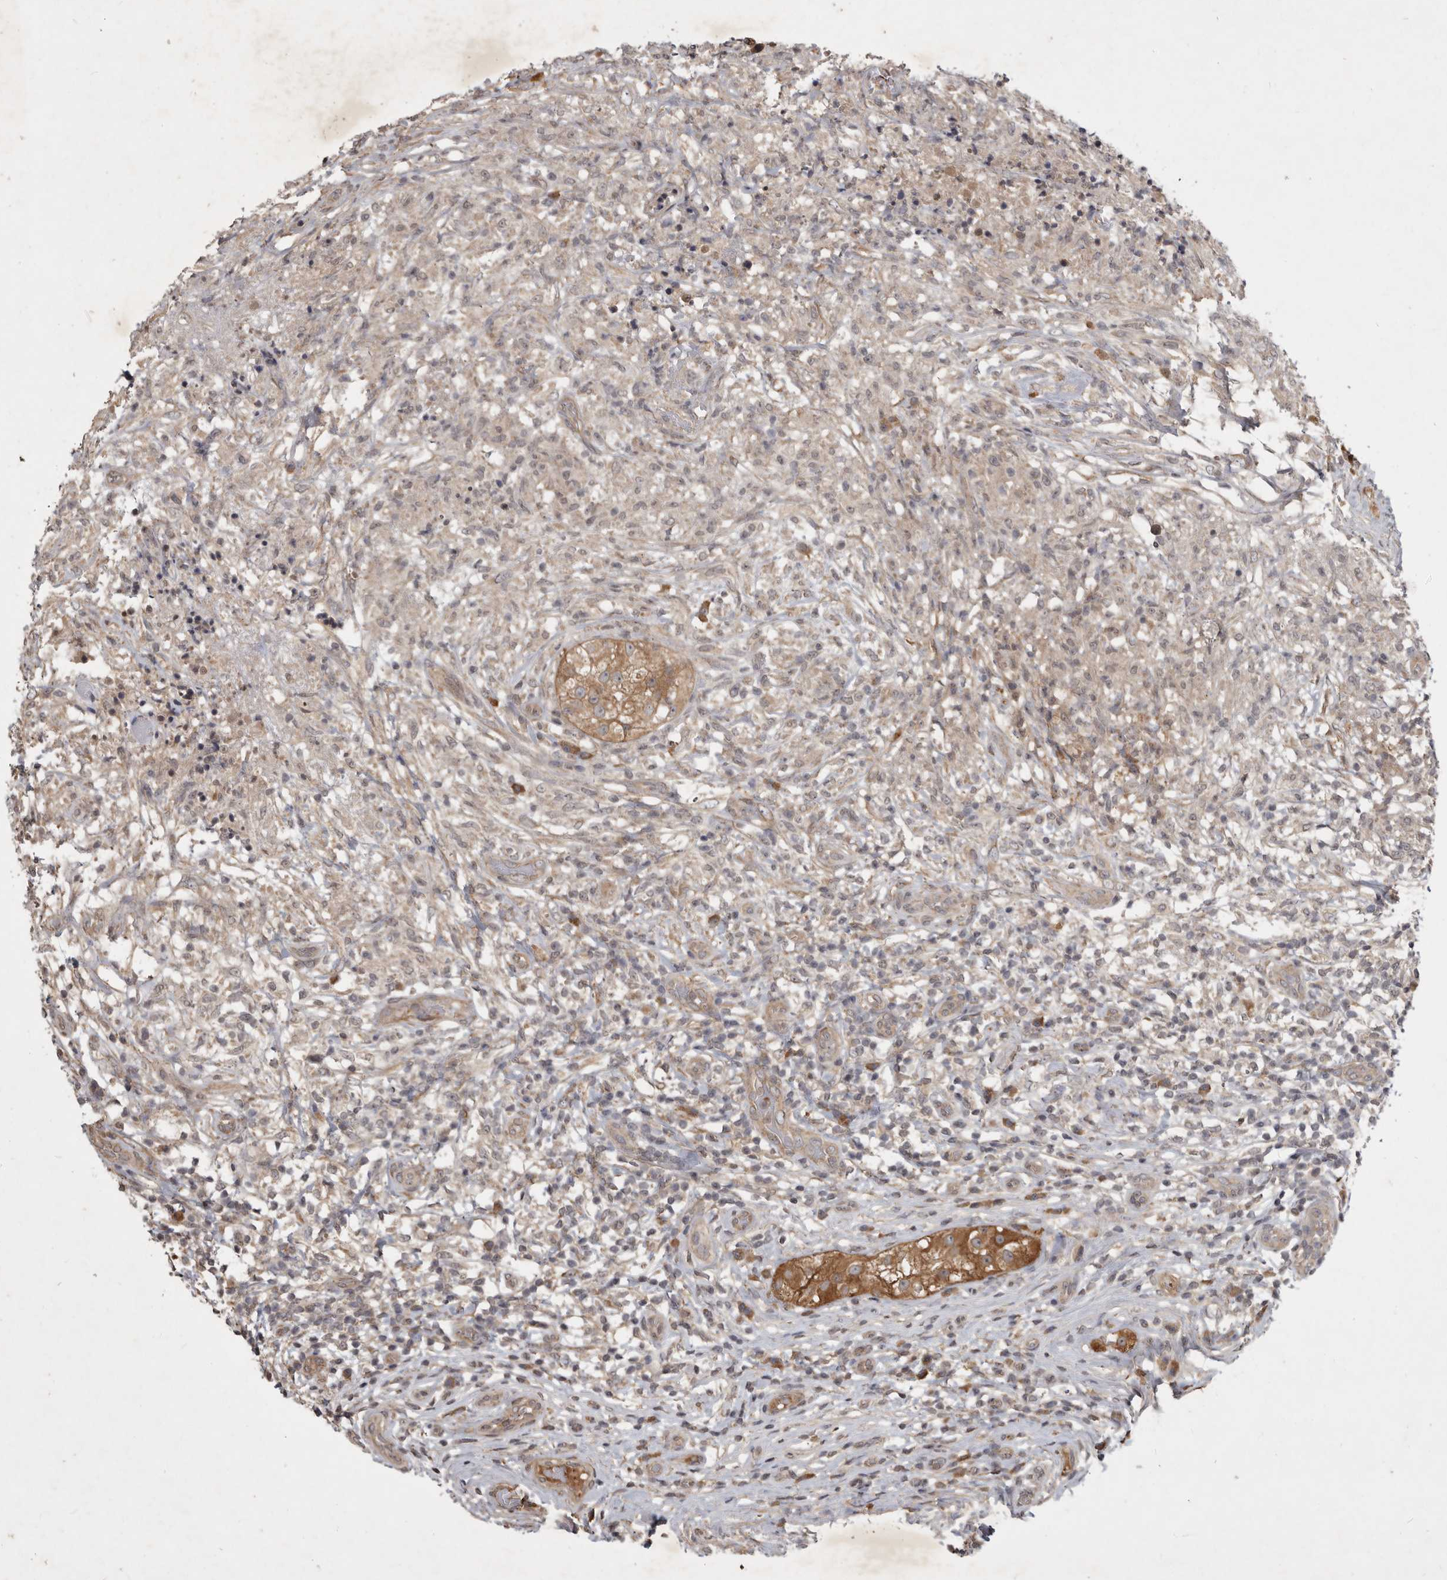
{"staining": {"intensity": "weak", "quantity": ">75%", "location": "cytoplasmic/membranous"}, "tissue": "testis cancer", "cell_type": "Tumor cells", "image_type": "cancer", "snomed": [{"axis": "morphology", "description": "Seminoma, NOS"}, {"axis": "topography", "description": "Testis"}], "caption": "Brown immunohistochemical staining in human testis cancer (seminoma) shows weak cytoplasmic/membranous staining in approximately >75% of tumor cells.", "gene": "DNAJC28", "patient": {"sex": "male", "age": 49}}